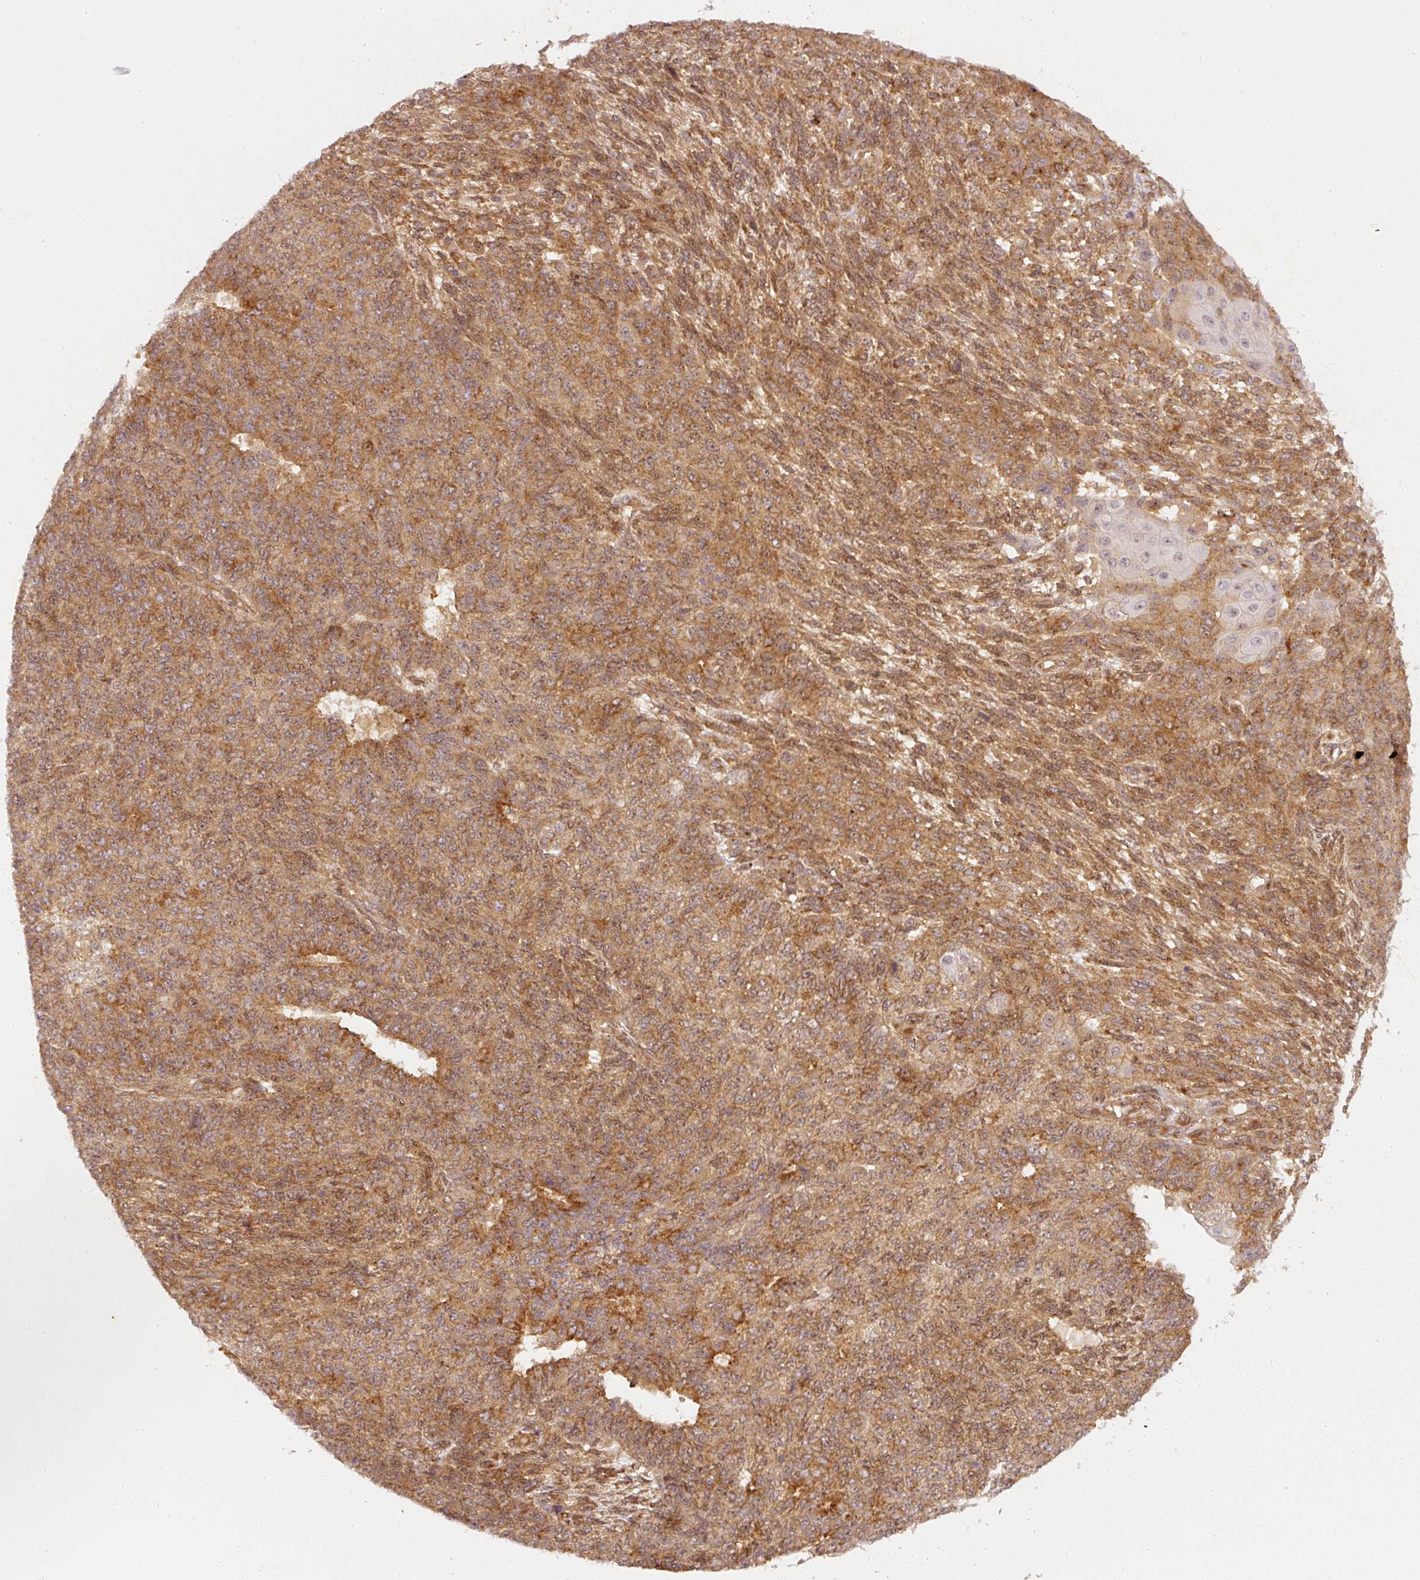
{"staining": {"intensity": "moderate", "quantity": ">75%", "location": "cytoplasmic/membranous"}, "tissue": "endometrial cancer", "cell_type": "Tumor cells", "image_type": "cancer", "snomed": [{"axis": "morphology", "description": "Adenocarcinoma, NOS"}, {"axis": "topography", "description": "Endometrium"}], "caption": "Brown immunohistochemical staining in adenocarcinoma (endometrial) shows moderate cytoplasmic/membranous expression in about >75% of tumor cells.", "gene": "ZNF580", "patient": {"sex": "female", "age": 32}}